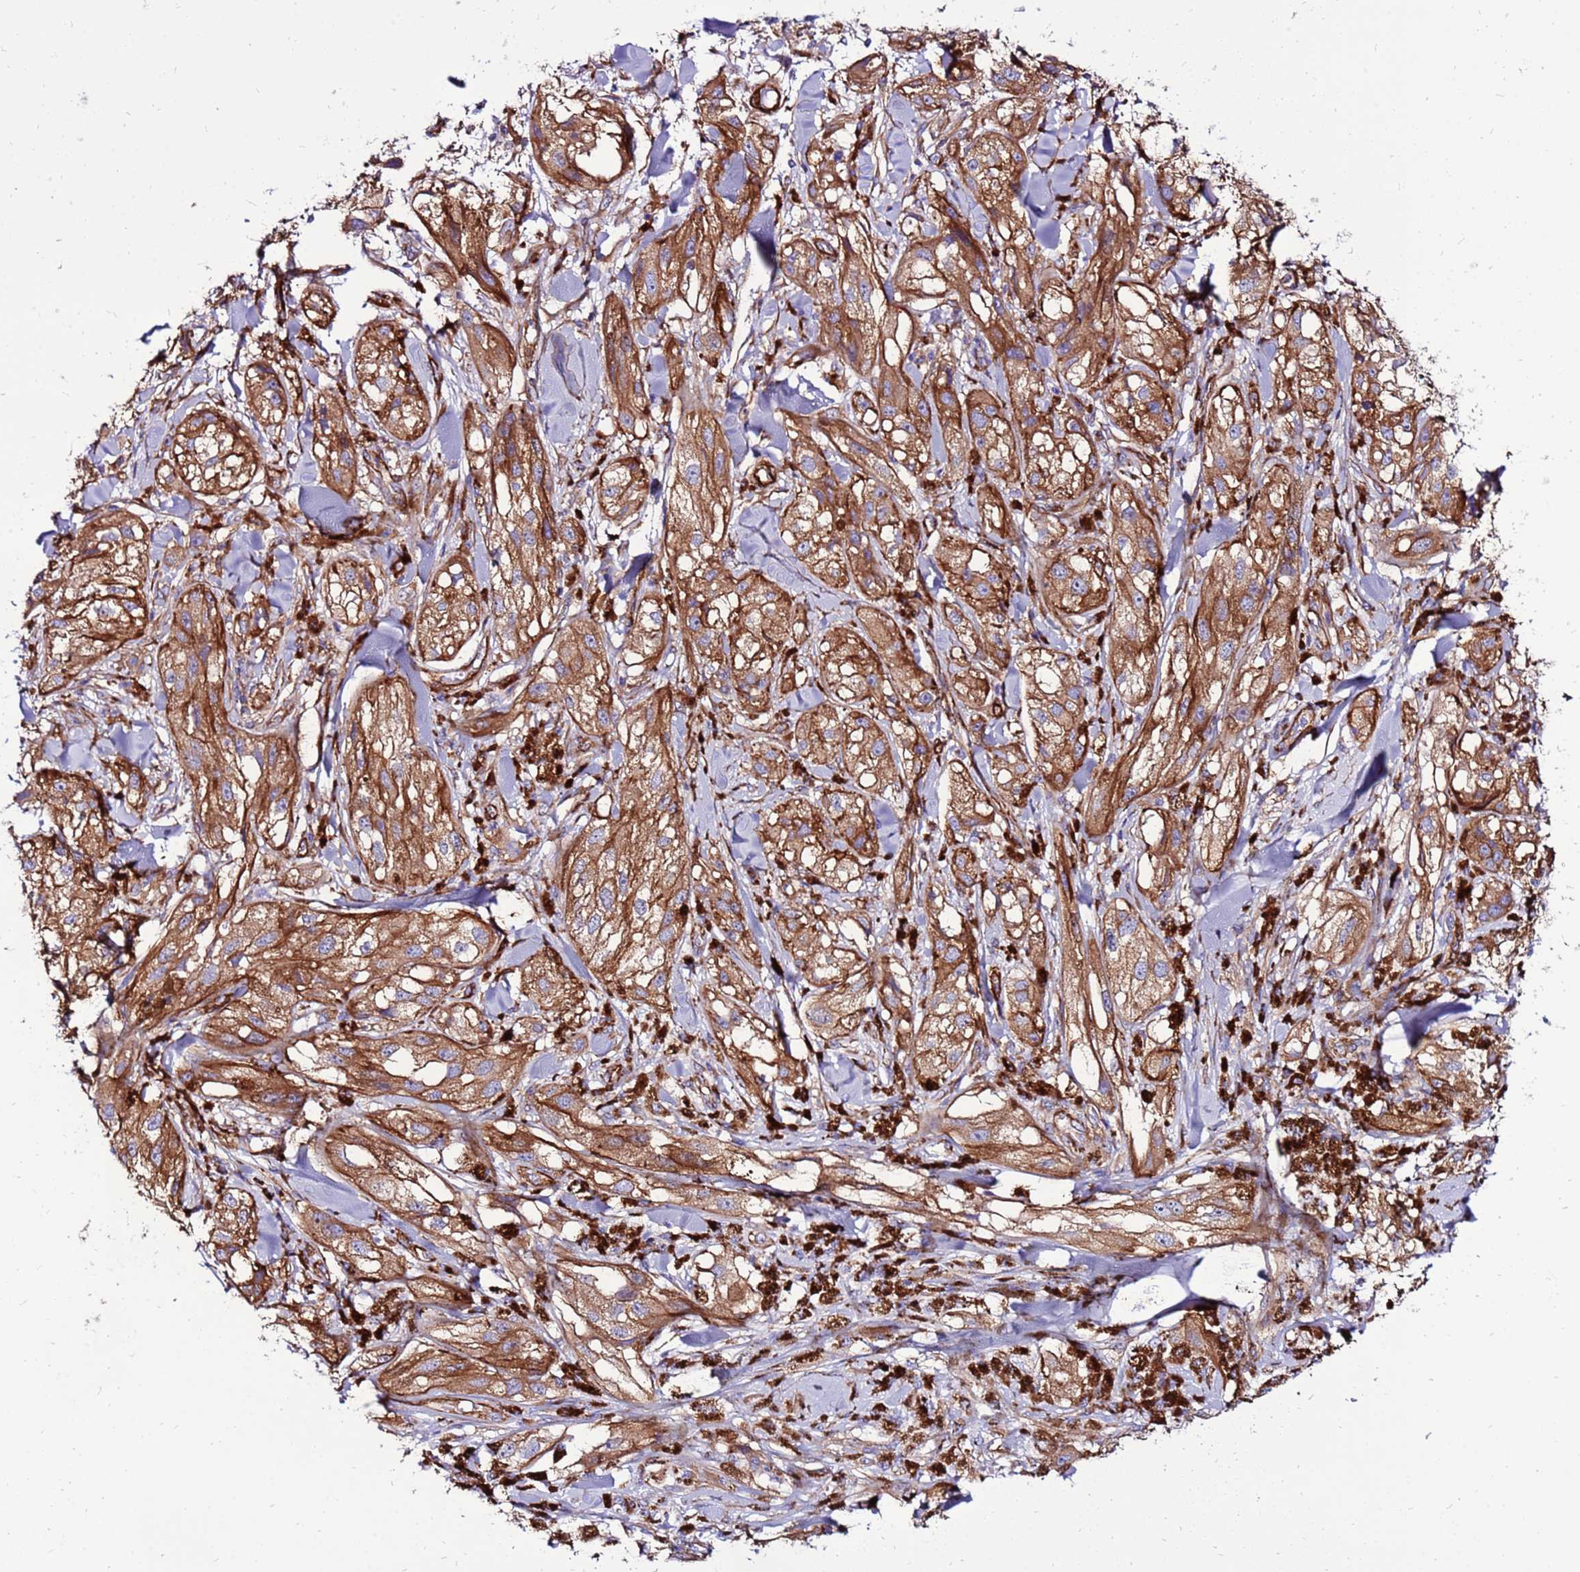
{"staining": {"intensity": "moderate", "quantity": ">75%", "location": "cytoplasmic/membranous"}, "tissue": "melanoma", "cell_type": "Tumor cells", "image_type": "cancer", "snomed": [{"axis": "morphology", "description": "Malignant melanoma, NOS"}, {"axis": "topography", "description": "Skin"}], "caption": "This micrograph shows IHC staining of human melanoma, with medium moderate cytoplasmic/membranous staining in about >75% of tumor cells.", "gene": "EI24", "patient": {"sex": "male", "age": 88}}